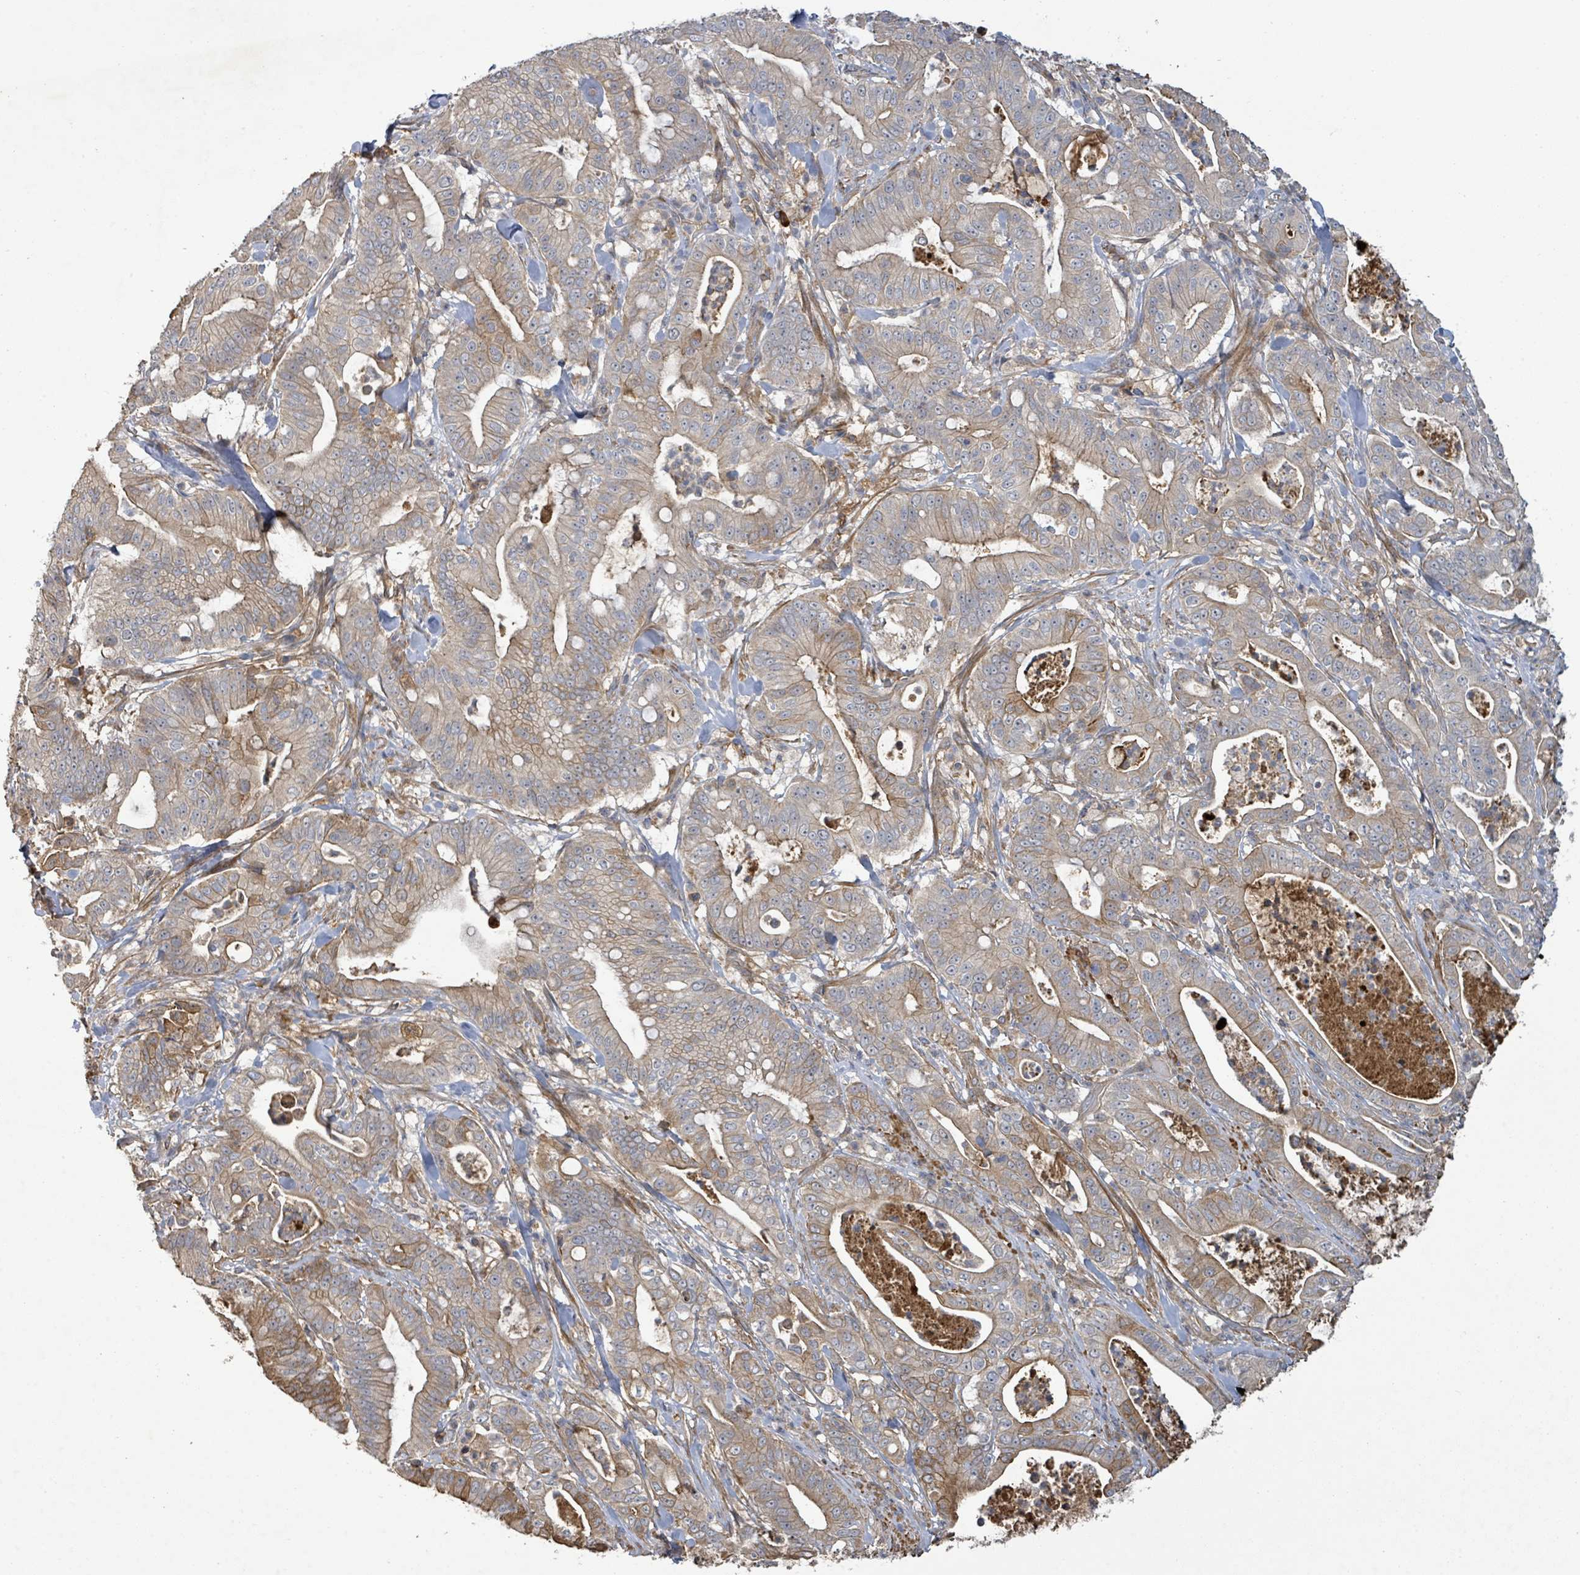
{"staining": {"intensity": "moderate", "quantity": "25%-75%", "location": "cytoplasmic/membranous"}, "tissue": "pancreatic cancer", "cell_type": "Tumor cells", "image_type": "cancer", "snomed": [{"axis": "morphology", "description": "Adenocarcinoma, NOS"}, {"axis": "topography", "description": "Pancreas"}], "caption": "An image showing moderate cytoplasmic/membranous positivity in approximately 25%-75% of tumor cells in pancreatic adenocarcinoma, as visualized by brown immunohistochemical staining.", "gene": "STARD4", "patient": {"sex": "male", "age": 71}}